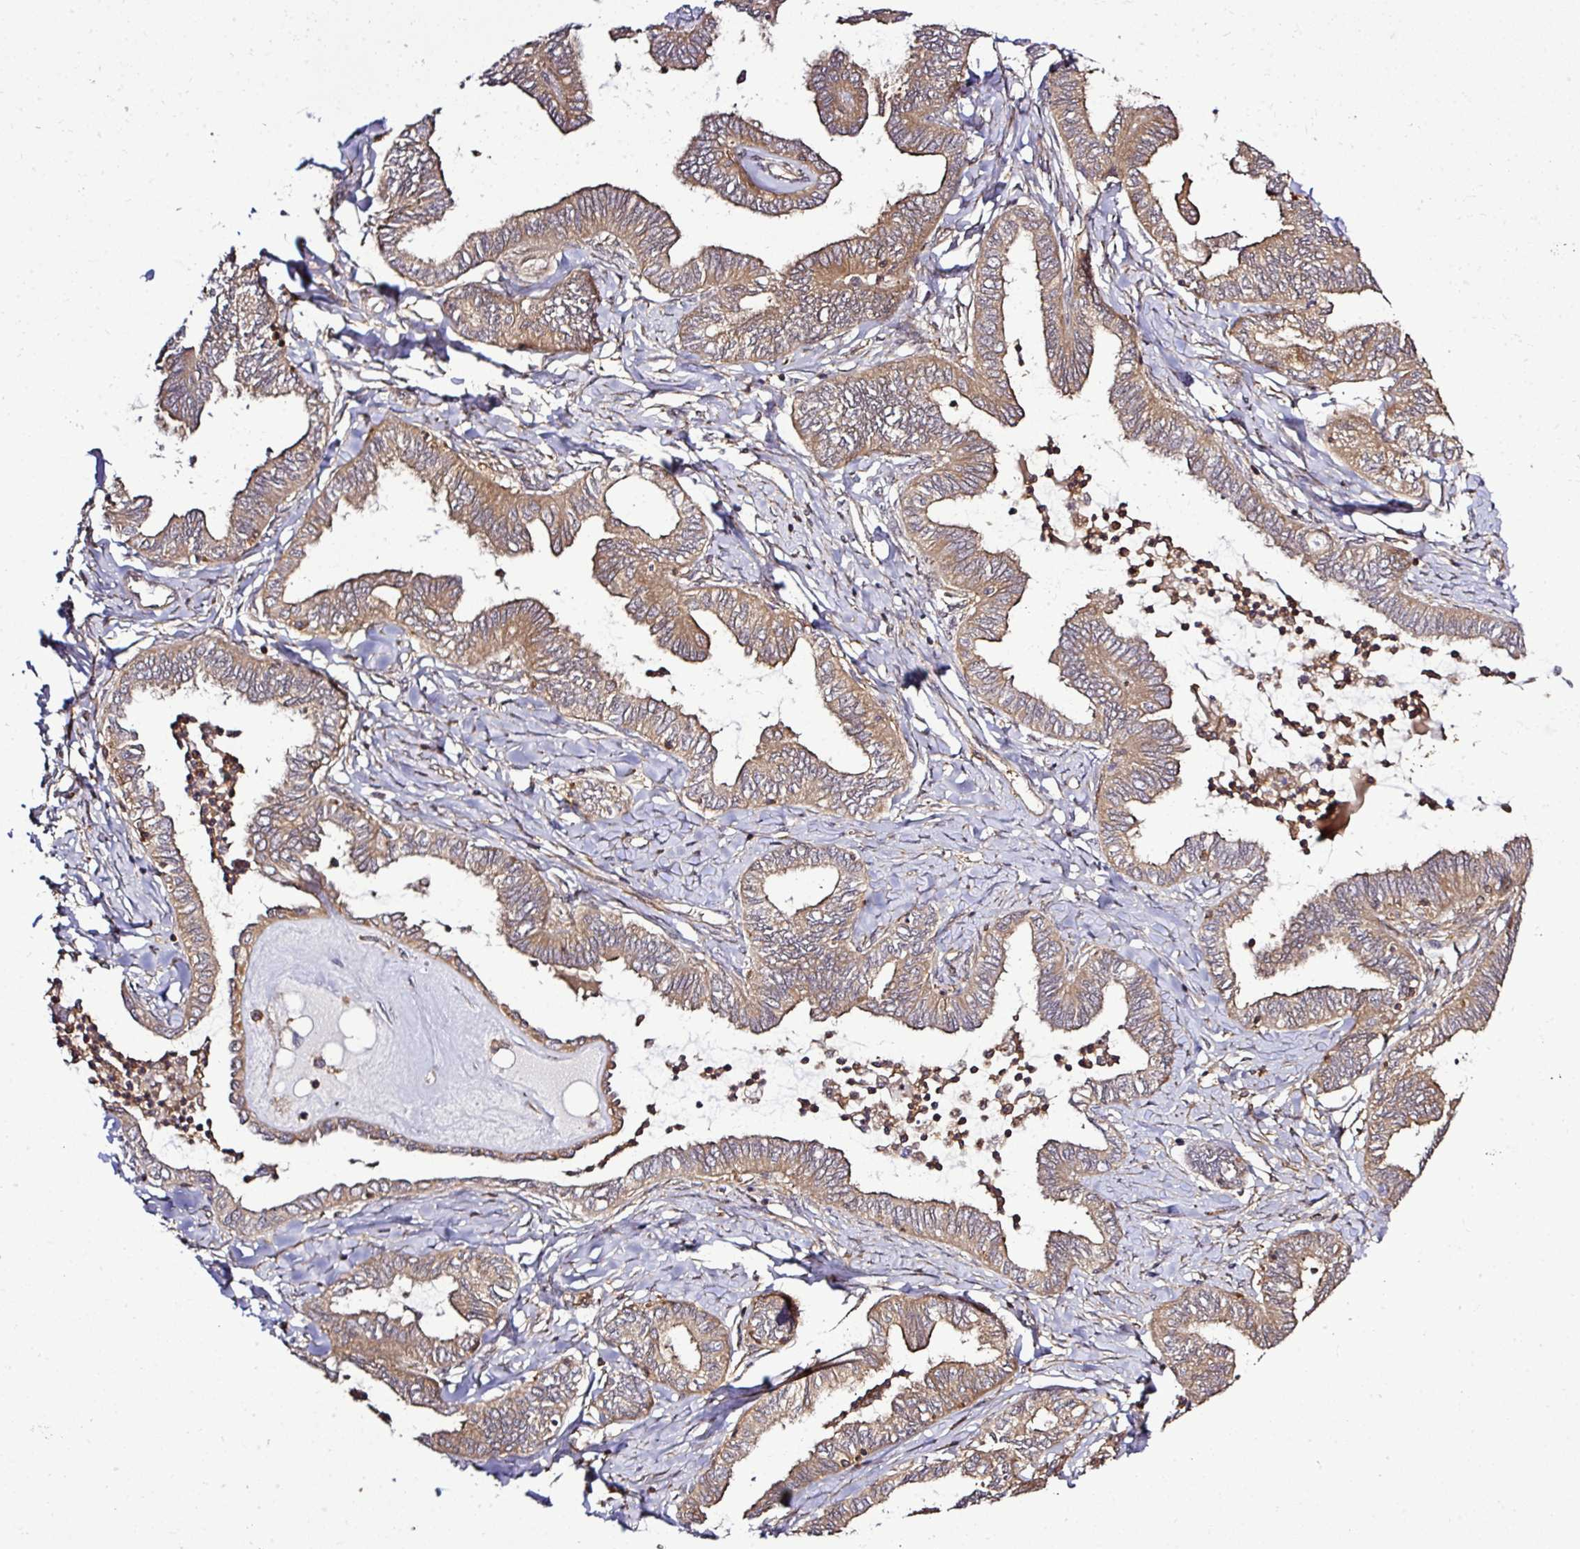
{"staining": {"intensity": "weak", "quantity": ">75%", "location": "cytoplasmic/membranous"}, "tissue": "ovarian cancer", "cell_type": "Tumor cells", "image_type": "cancer", "snomed": [{"axis": "morphology", "description": "Carcinoma, endometroid"}, {"axis": "topography", "description": "Ovary"}], "caption": "Immunohistochemical staining of human ovarian endometroid carcinoma reveals low levels of weak cytoplasmic/membranous protein positivity in approximately >75% of tumor cells.", "gene": "TMEM107", "patient": {"sex": "female", "age": 70}}